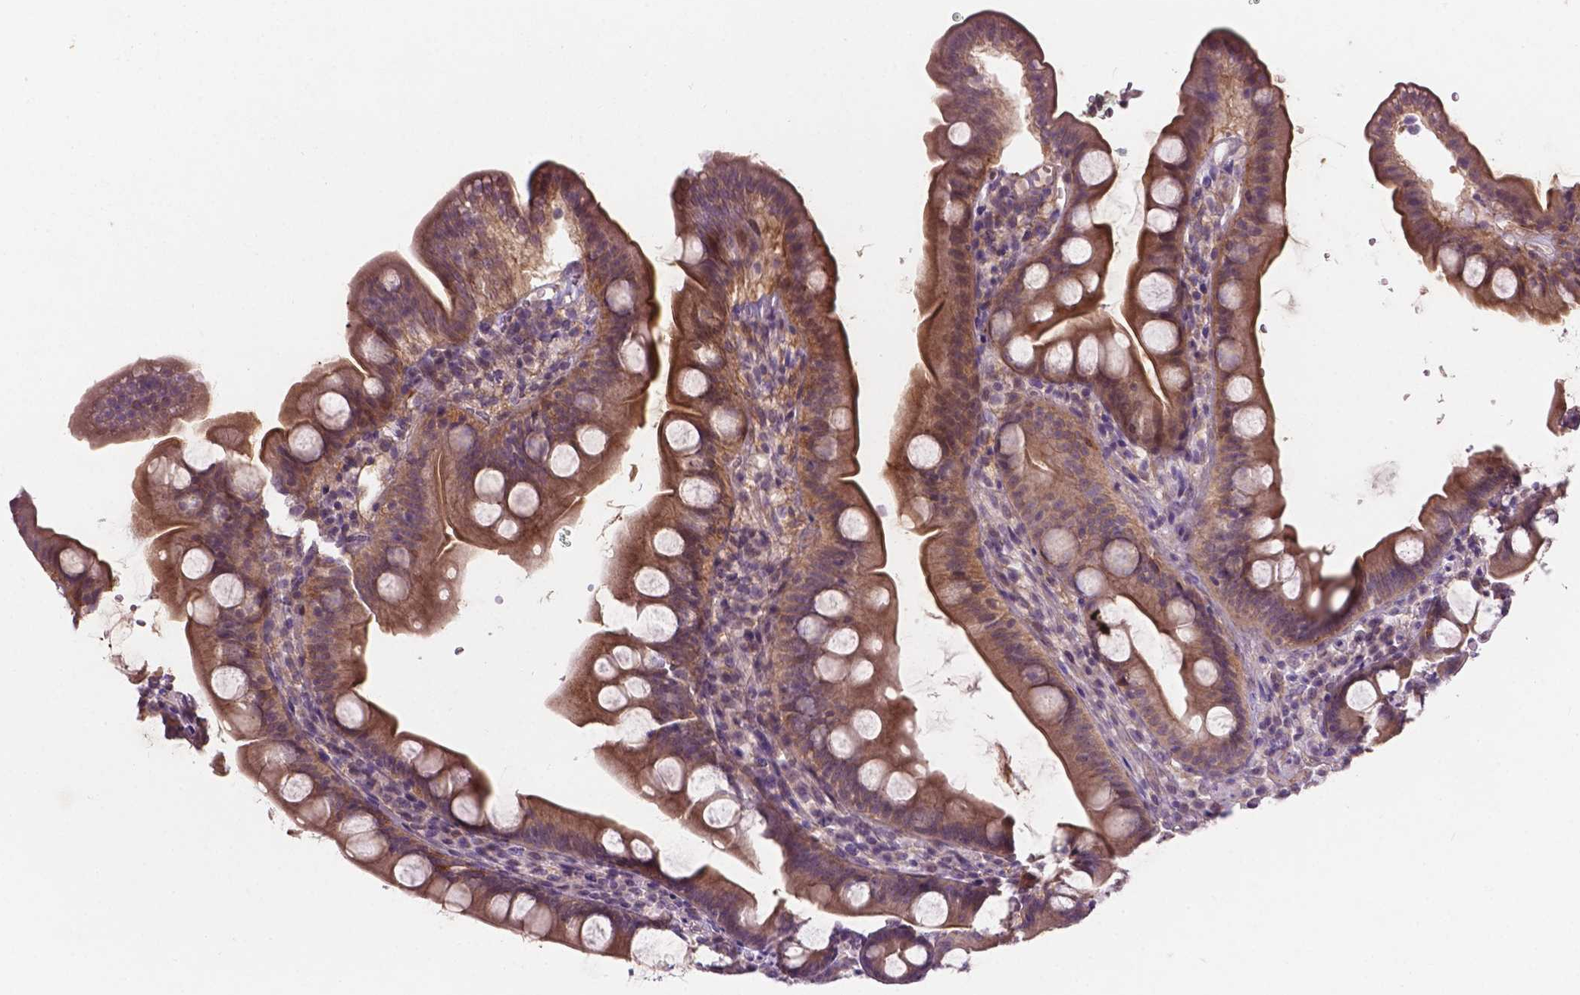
{"staining": {"intensity": "moderate", "quantity": "<25%", "location": "cytoplasmic/membranous"}, "tissue": "duodenum", "cell_type": "Glandular cells", "image_type": "normal", "snomed": [{"axis": "morphology", "description": "Normal tissue, NOS"}, {"axis": "topography", "description": "Duodenum"}], "caption": "DAB (3,3'-diaminobenzidine) immunohistochemical staining of unremarkable human duodenum displays moderate cytoplasmic/membranous protein expression in about <25% of glandular cells.", "gene": "ARL5C", "patient": {"sex": "female", "age": 67}}